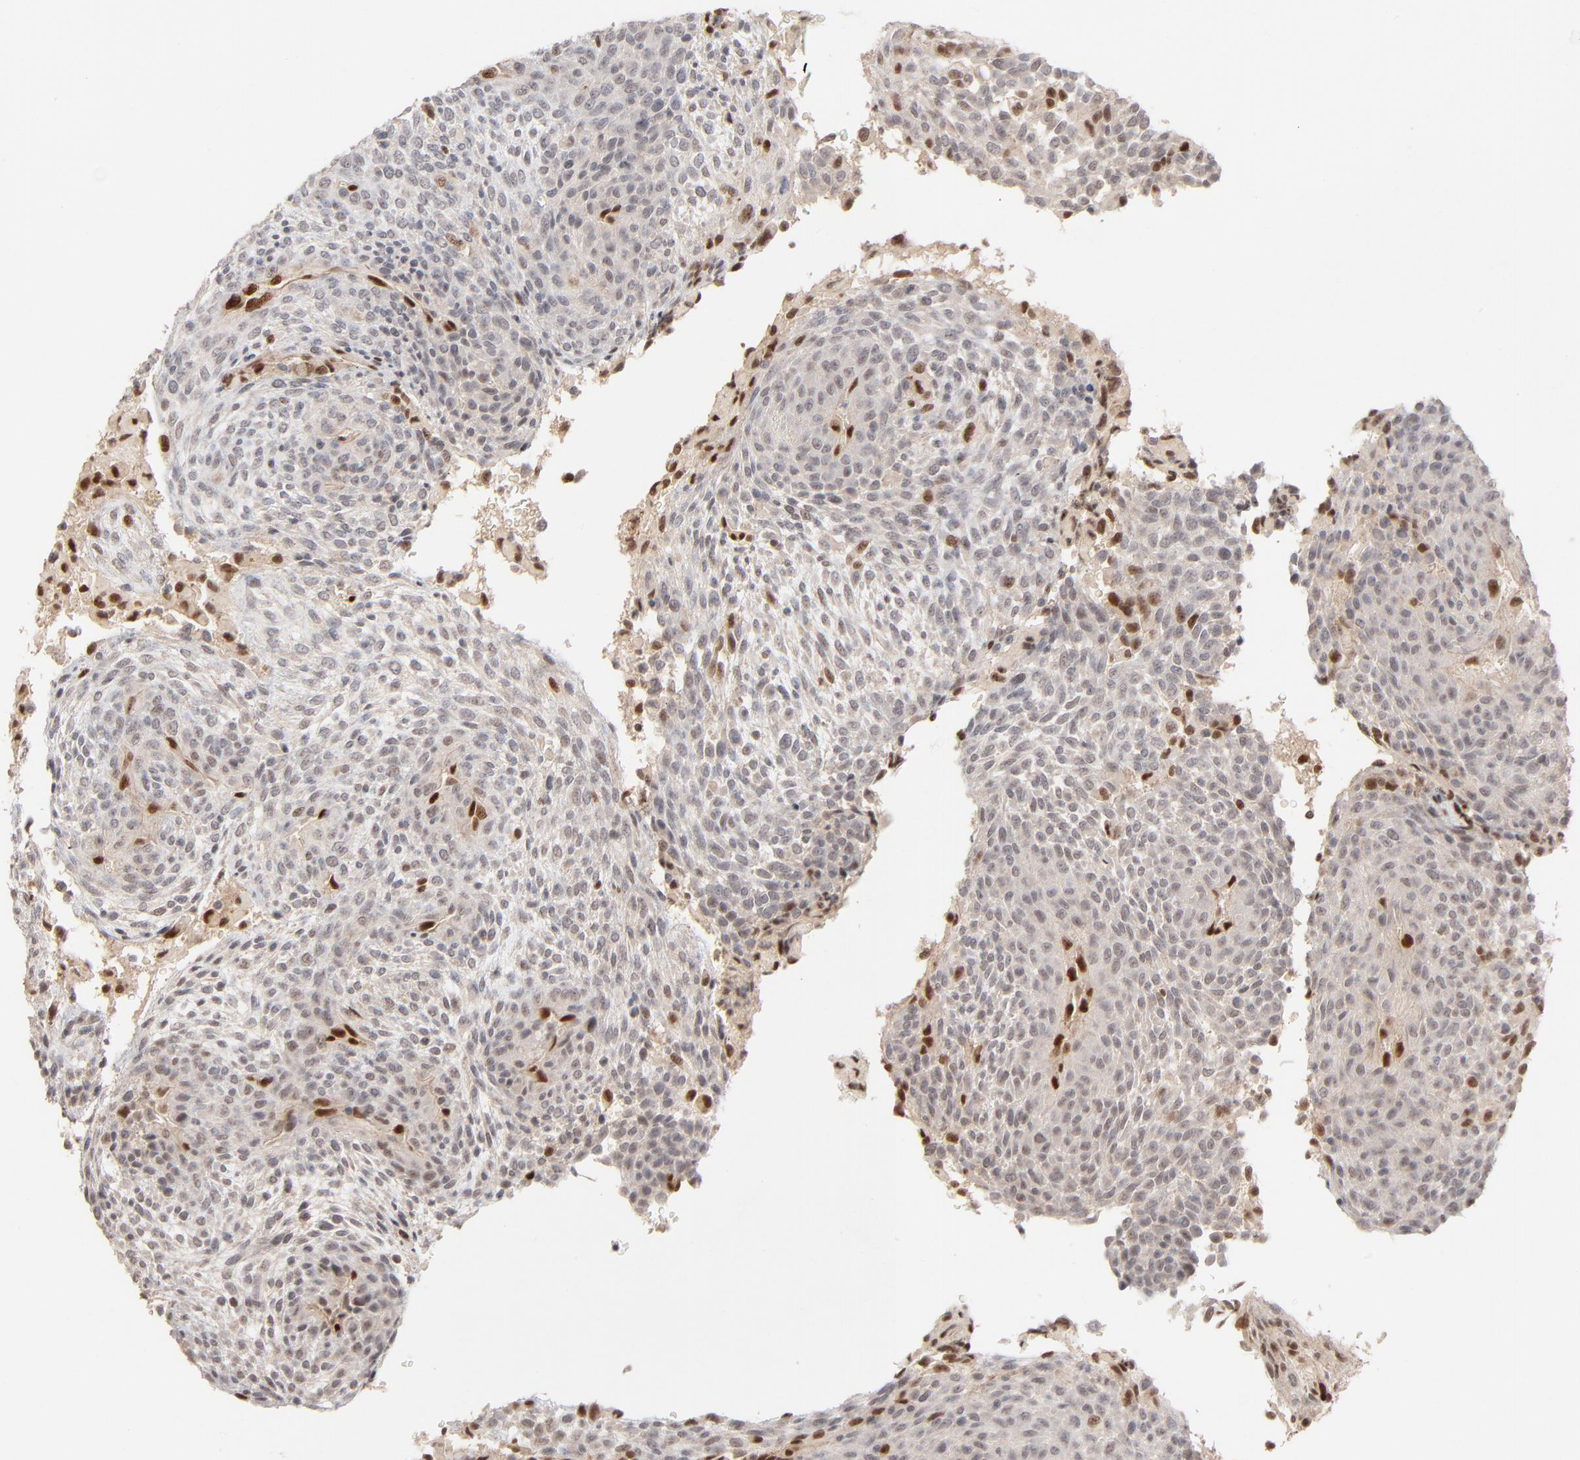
{"staining": {"intensity": "negative", "quantity": "none", "location": "none"}, "tissue": "glioma", "cell_type": "Tumor cells", "image_type": "cancer", "snomed": [{"axis": "morphology", "description": "Glioma, malignant, High grade"}, {"axis": "topography", "description": "Cerebral cortex"}], "caption": "Tumor cells are negative for brown protein staining in malignant glioma (high-grade).", "gene": "NFIB", "patient": {"sex": "female", "age": 55}}